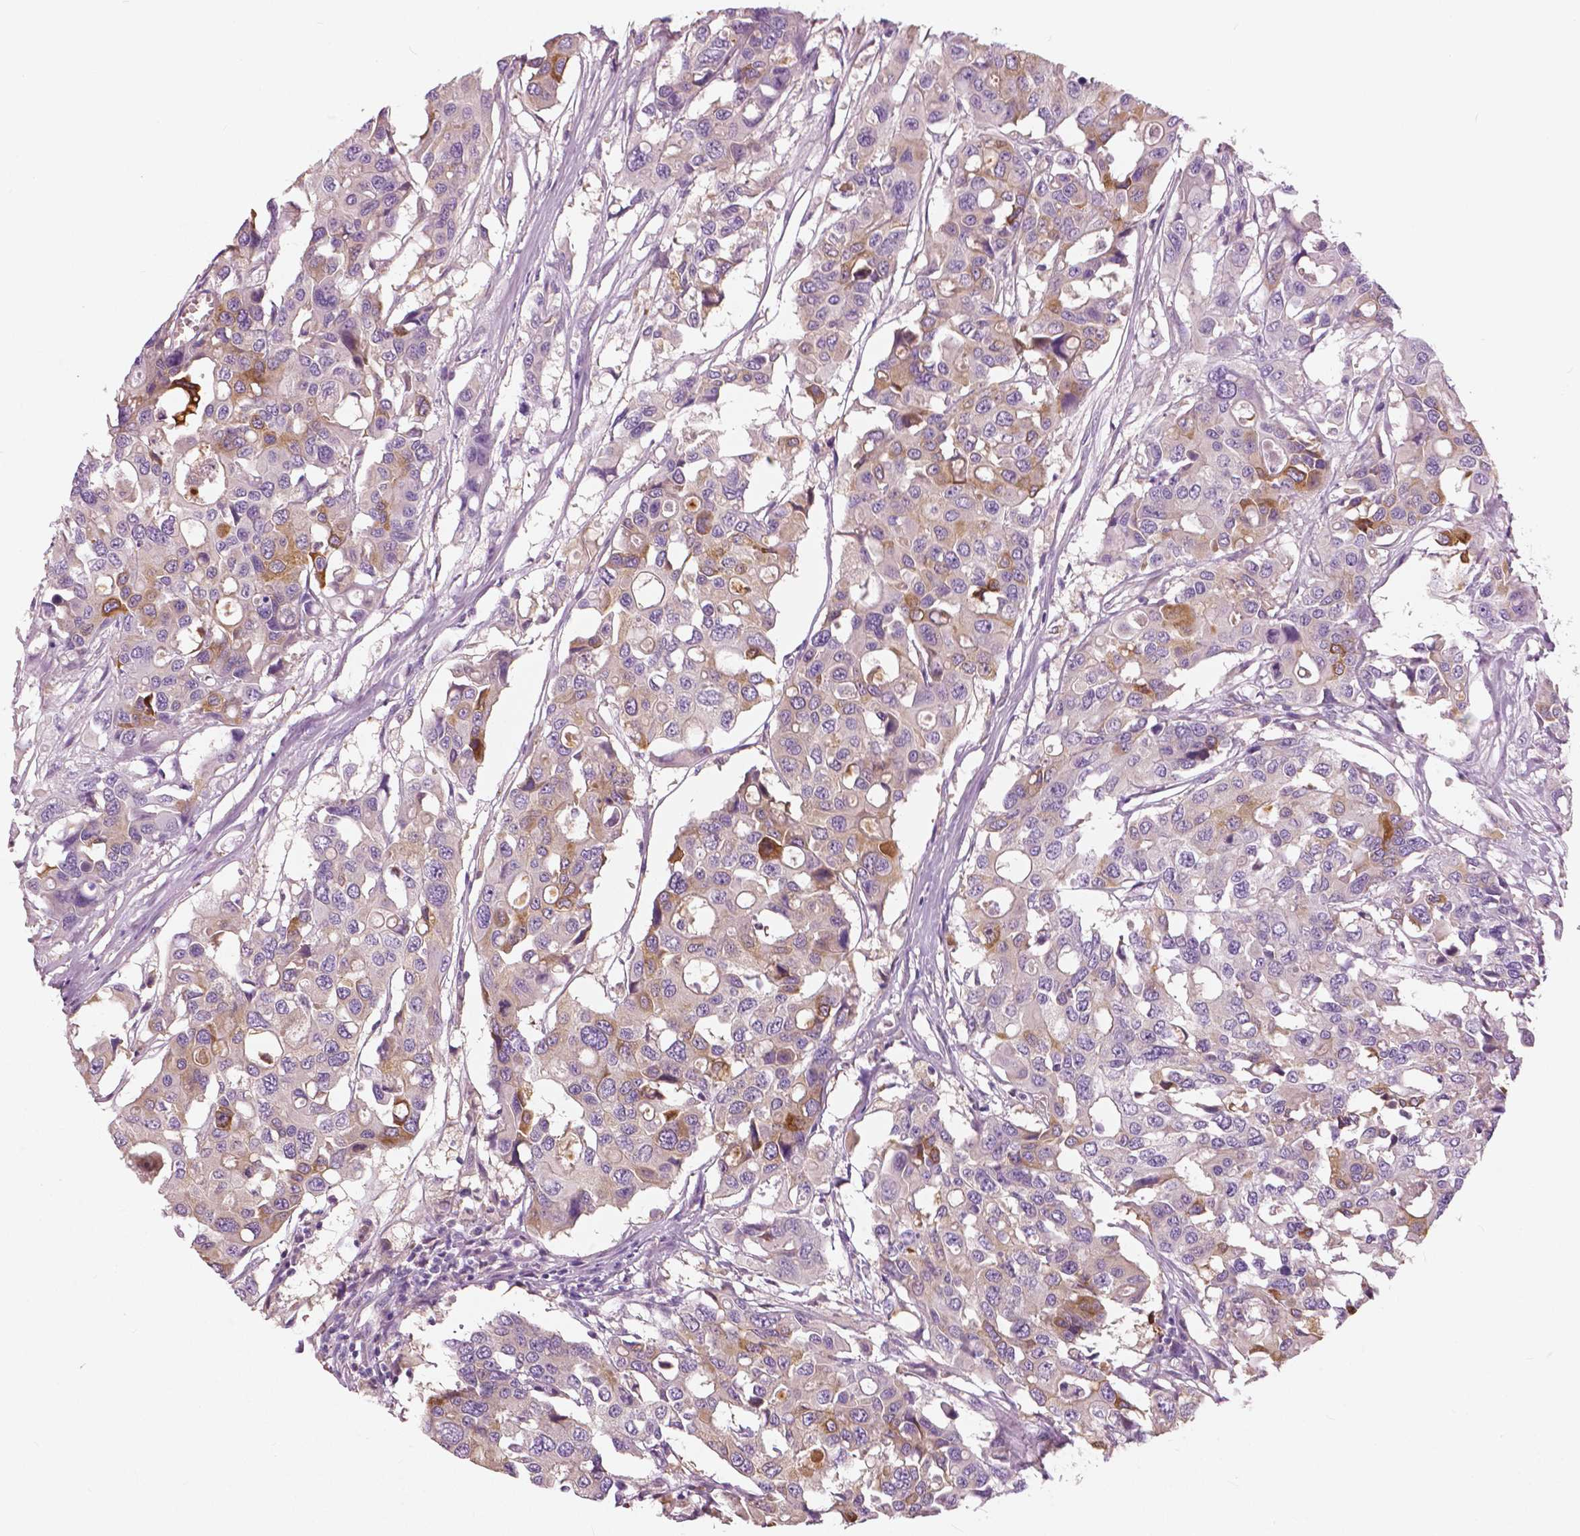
{"staining": {"intensity": "moderate", "quantity": "<25%", "location": "cytoplasmic/membranous"}, "tissue": "colorectal cancer", "cell_type": "Tumor cells", "image_type": "cancer", "snomed": [{"axis": "morphology", "description": "Adenocarcinoma, NOS"}, {"axis": "topography", "description": "Colon"}], "caption": "Moderate cytoplasmic/membranous staining for a protein is present in approximately <25% of tumor cells of colorectal adenocarcinoma using immunohistochemistry (IHC).", "gene": "SERPINI1", "patient": {"sex": "male", "age": 77}}